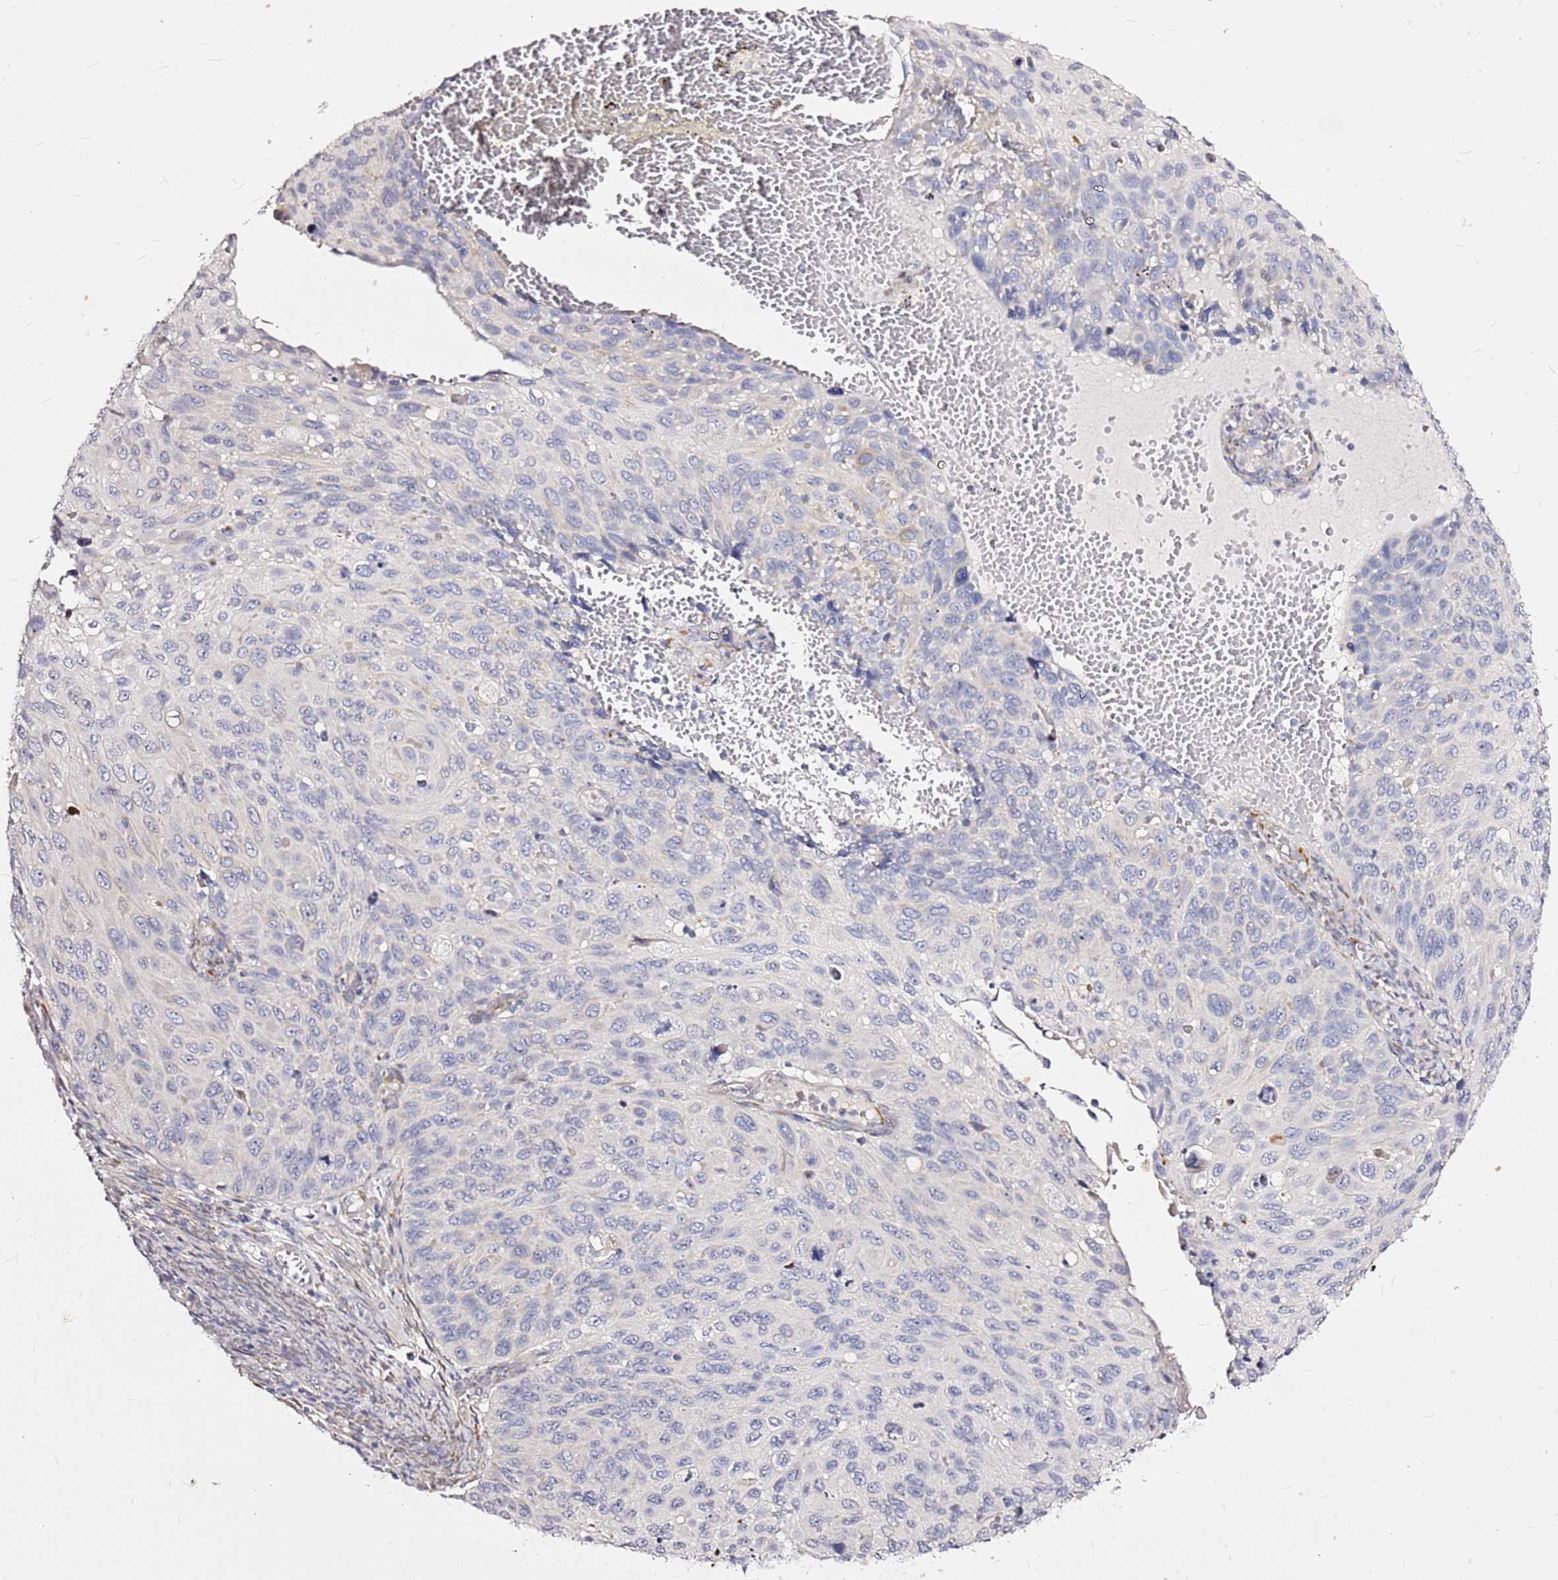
{"staining": {"intensity": "negative", "quantity": "none", "location": "none"}, "tissue": "cervical cancer", "cell_type": "Tumor cells", "image_type": "cancer", "snomed": [{"axis": "morphology", "description": "Squamous cell carcinoma, NOS"}, {"axis": "topography", "description": "Cervix"}], "caption": "This is an immunohistochemistry image of cervical cancer. There is no staining in tumor cells.", "gene": "CASD1", "patient": {"sex": "female", "age": 70}}